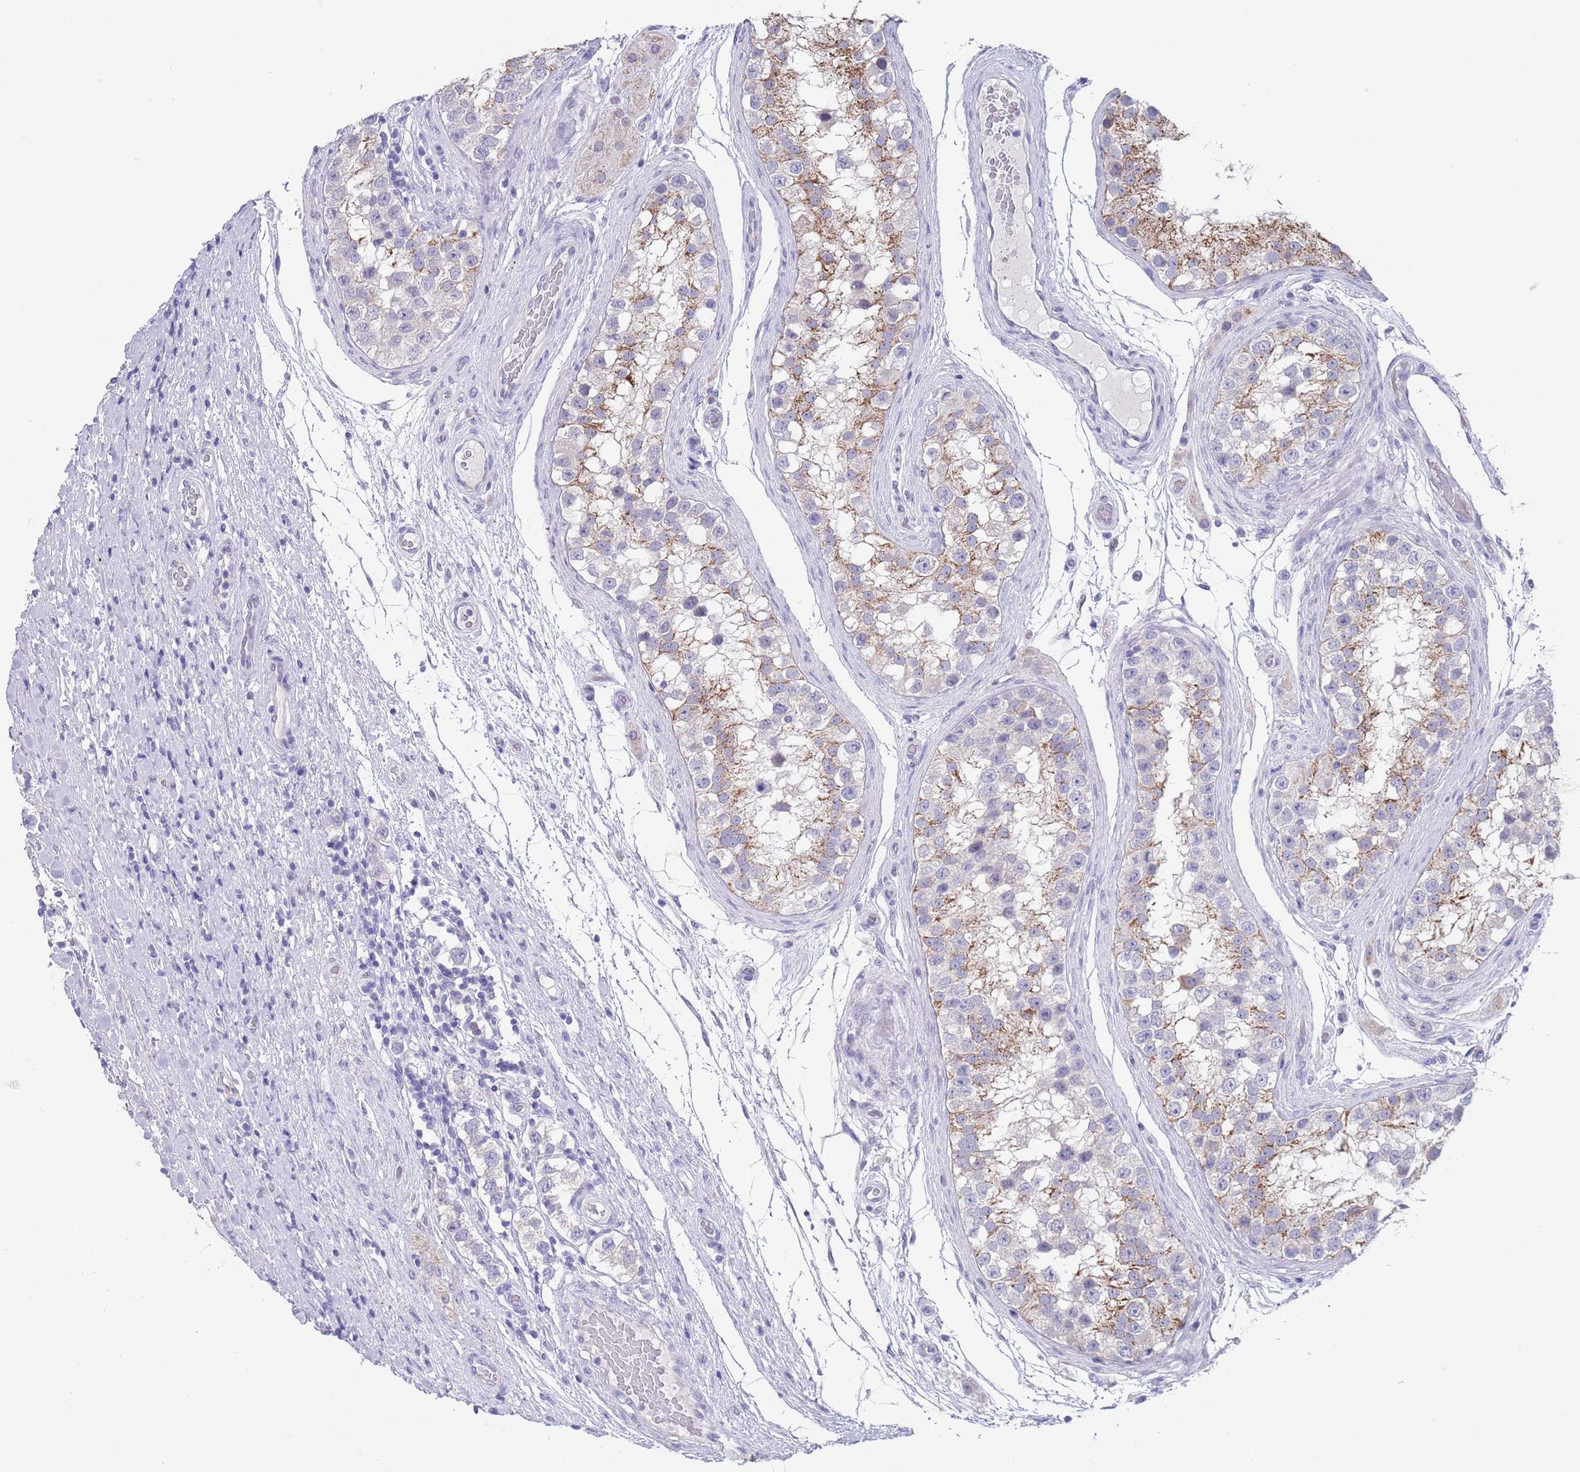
{"staining": {"intensity": "negative", "quantity": "none", "location": "none"}, "tissue": "testis cancer", "cell_type": "Tumor cells", "image_type": "cancer", "snomed": [{"axis": "morphology", "description": "Seminoma, NOS"}, {"axis": "topography", "description": "Testis"}], "caption": "A photomicrograph of seminoma (testis) stained for a protein displays no brown staining in tumor cells. (DAB immunohistochemistry visualized using brightfield microscopy, high magnification).", "gene": "SPIRE2", "patient": {"sex": "male", "age": 34}}